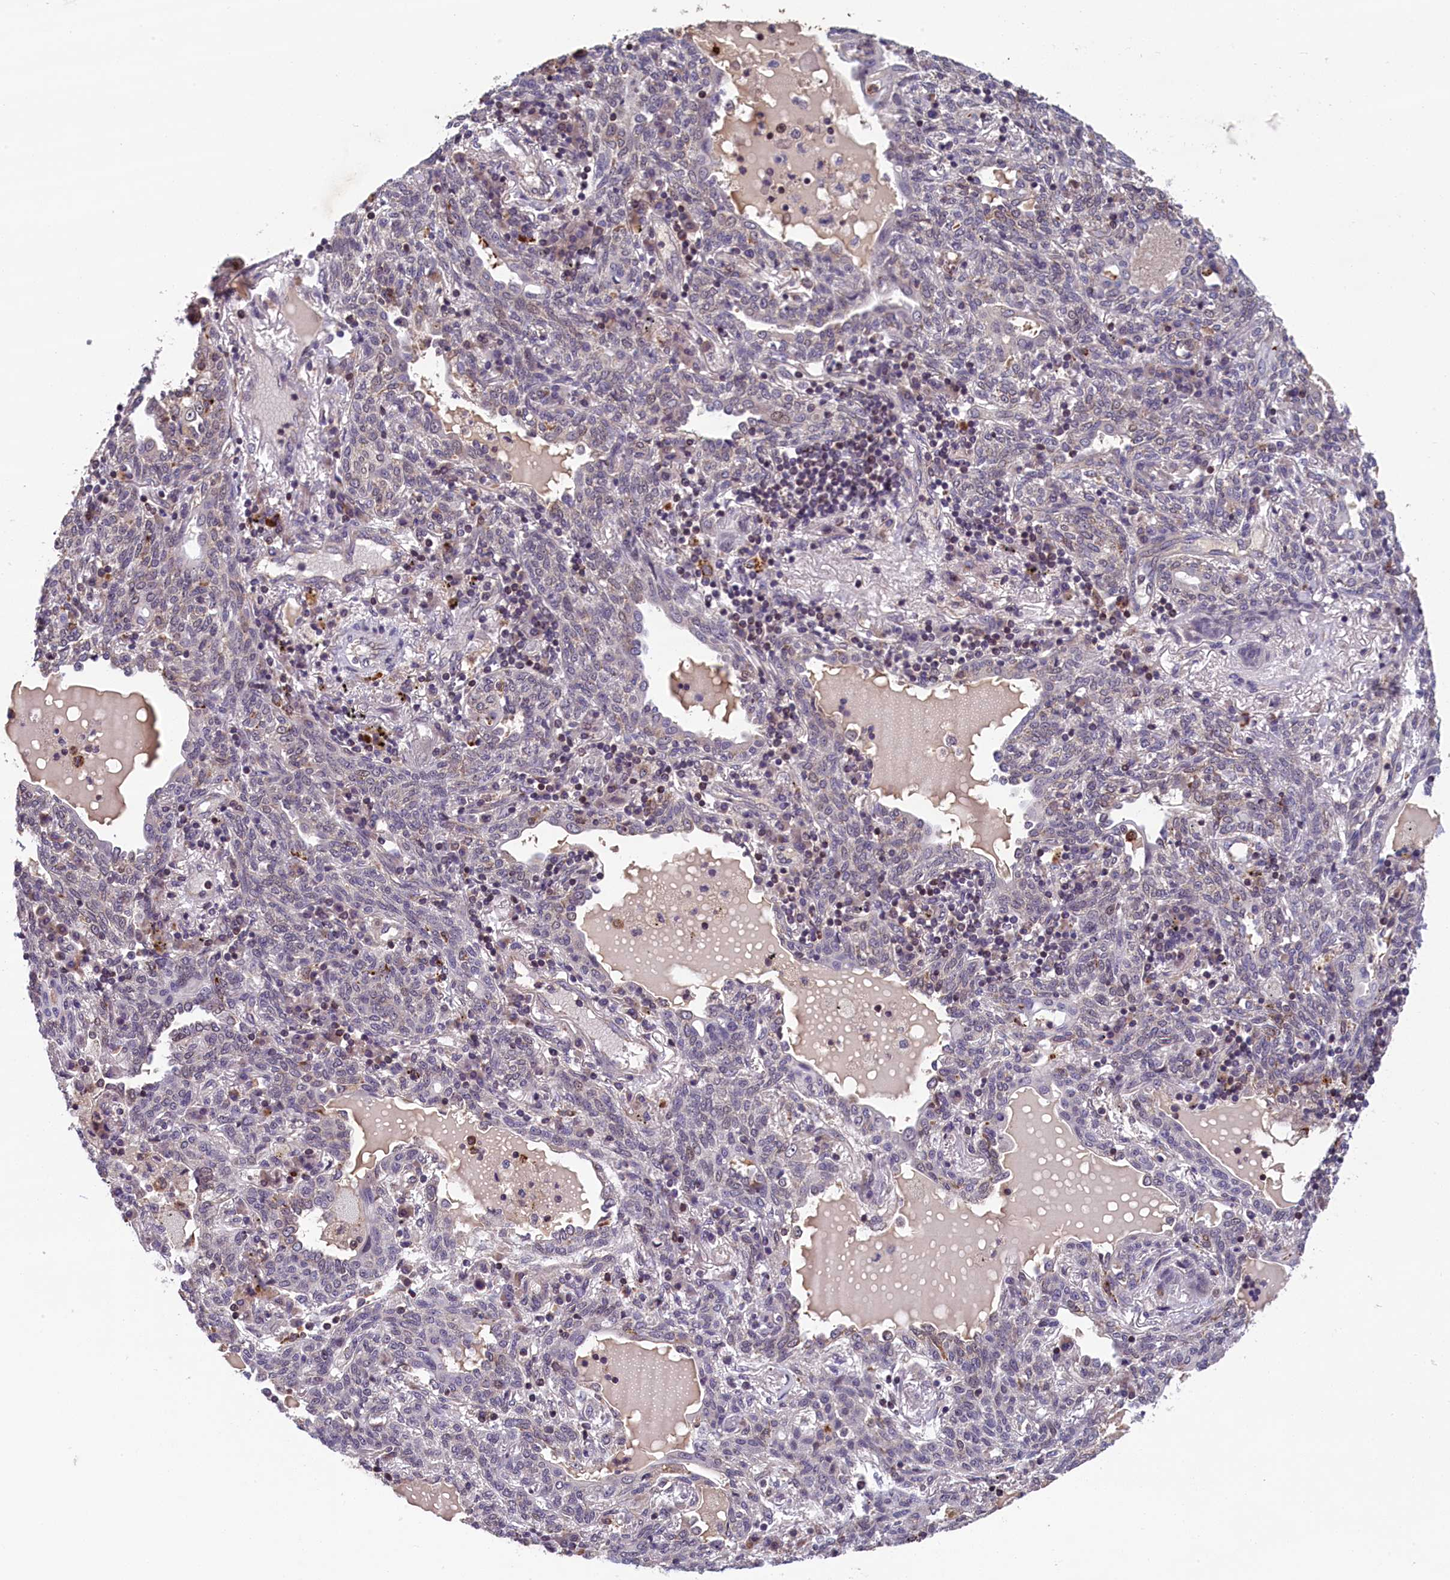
{"staining": {"intensity": "negative", "quantity": "none", "location": "none"}, "tissue": "lung cancer", "cell_type": "Tumor cells", "image_type": "cancer", "snomed": [{"axis": "morphology", "description": "Squamous cell carcinoma, NOS"}, {"axis": "topography", "description": "Lung"}], "caption": "DAB (3,3'-diaminobenzidine) immunohistochemical staining of squamous cell carcinoma (lung) exhibits no significant positivity in tumor cells.", "gene": "KCNK6", "patient": {"sex": "female", "age": 70}}